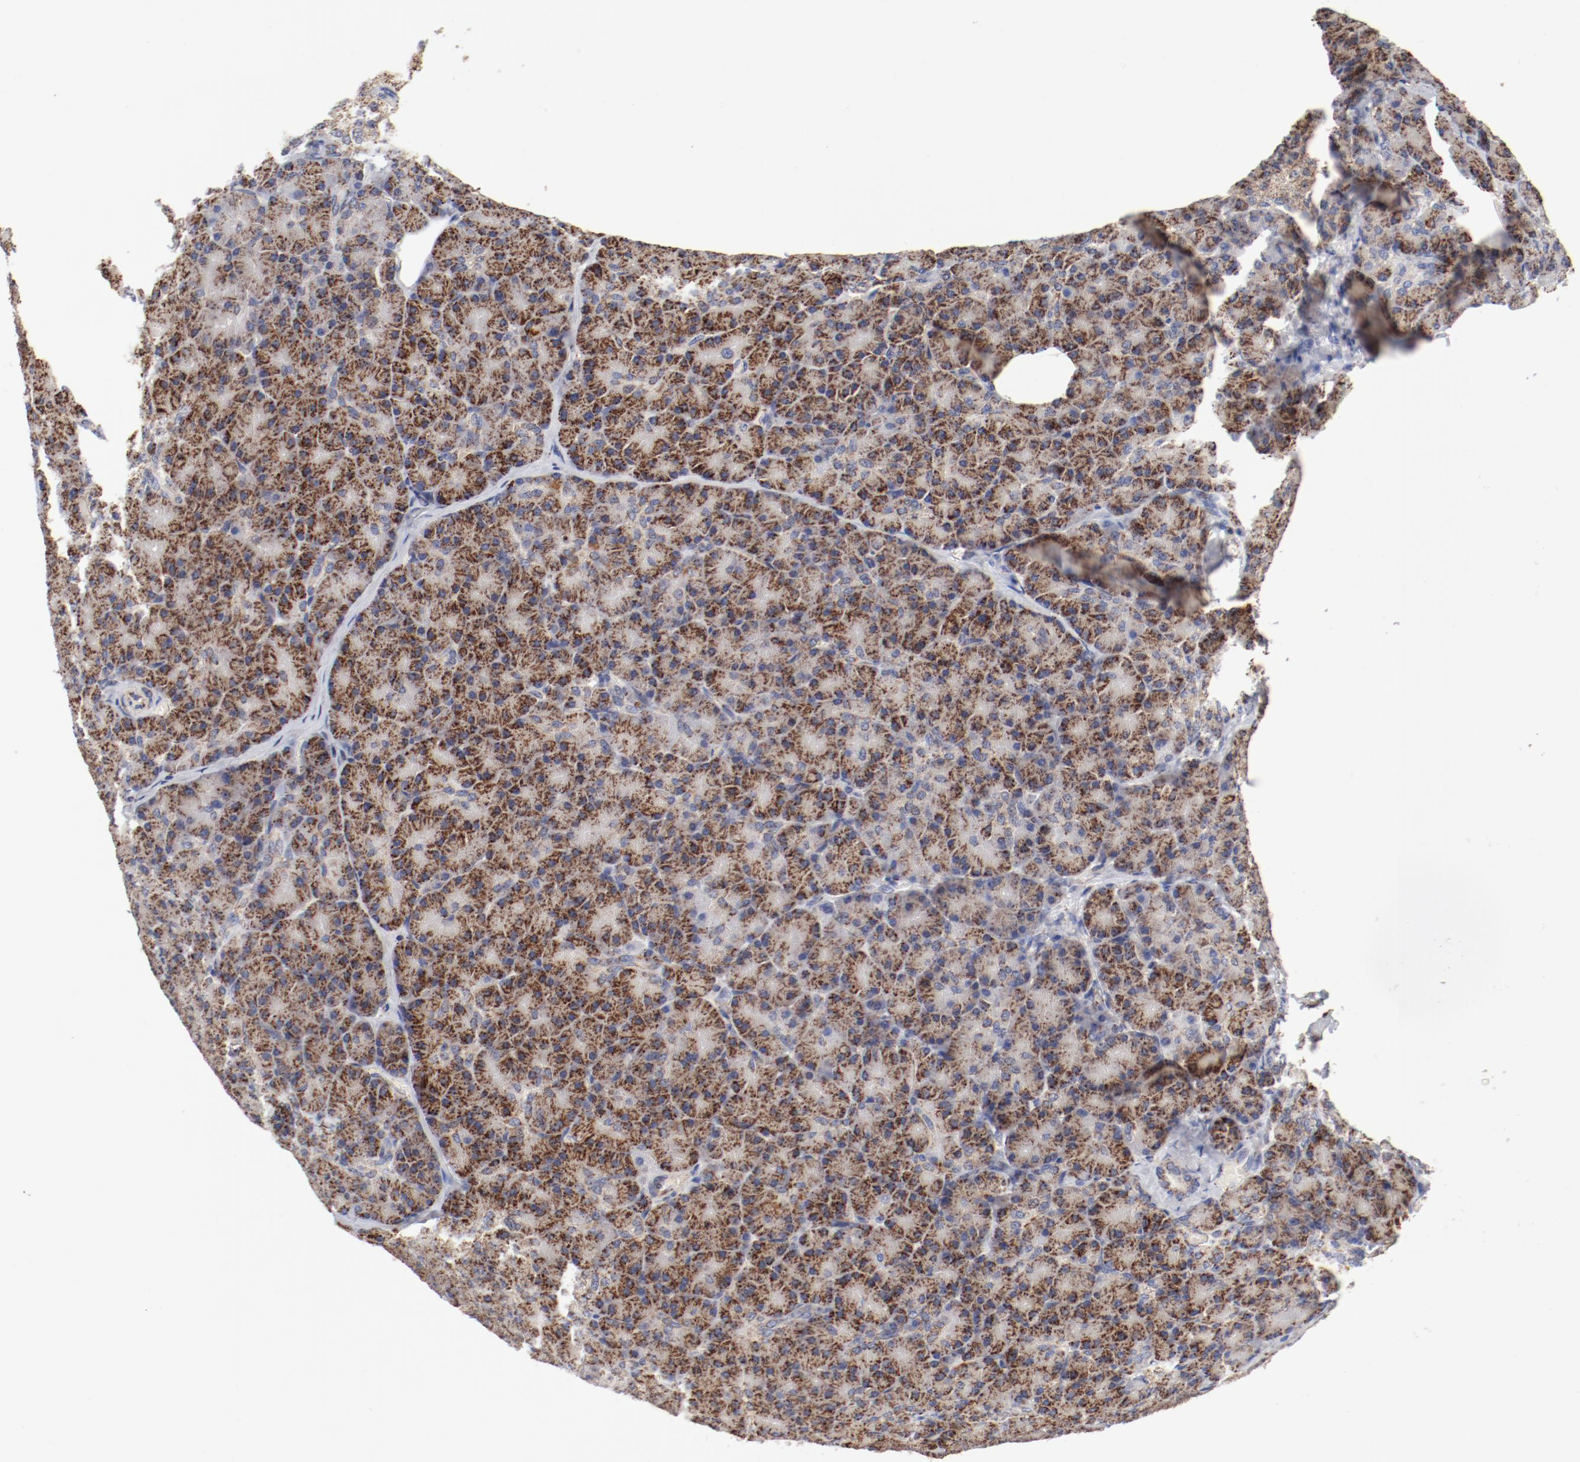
{"staining": {"intensity": "strong", "quantity": ">75%", "location": "cytoplasmic/membranous"}, "tissue": "pancreas", "cell_type": "Exocrine glandular cells", "image_type": "normal", "snomed": [{"axis": "morphology", "description": "Normal tissue, NOS"}, {"axis": "topography", "description": "Pancreas"}], "caption": "Brown immunohistochemical staining in normal human pancreas exhibits strong cytoplasmic/membranous expression in approximately >75% of exocrine glandular cells. (IHC, brightfield microscopy, high magnification).", "gene": "NDUFV2", "patient": {"sex": "female", "age": 43}}